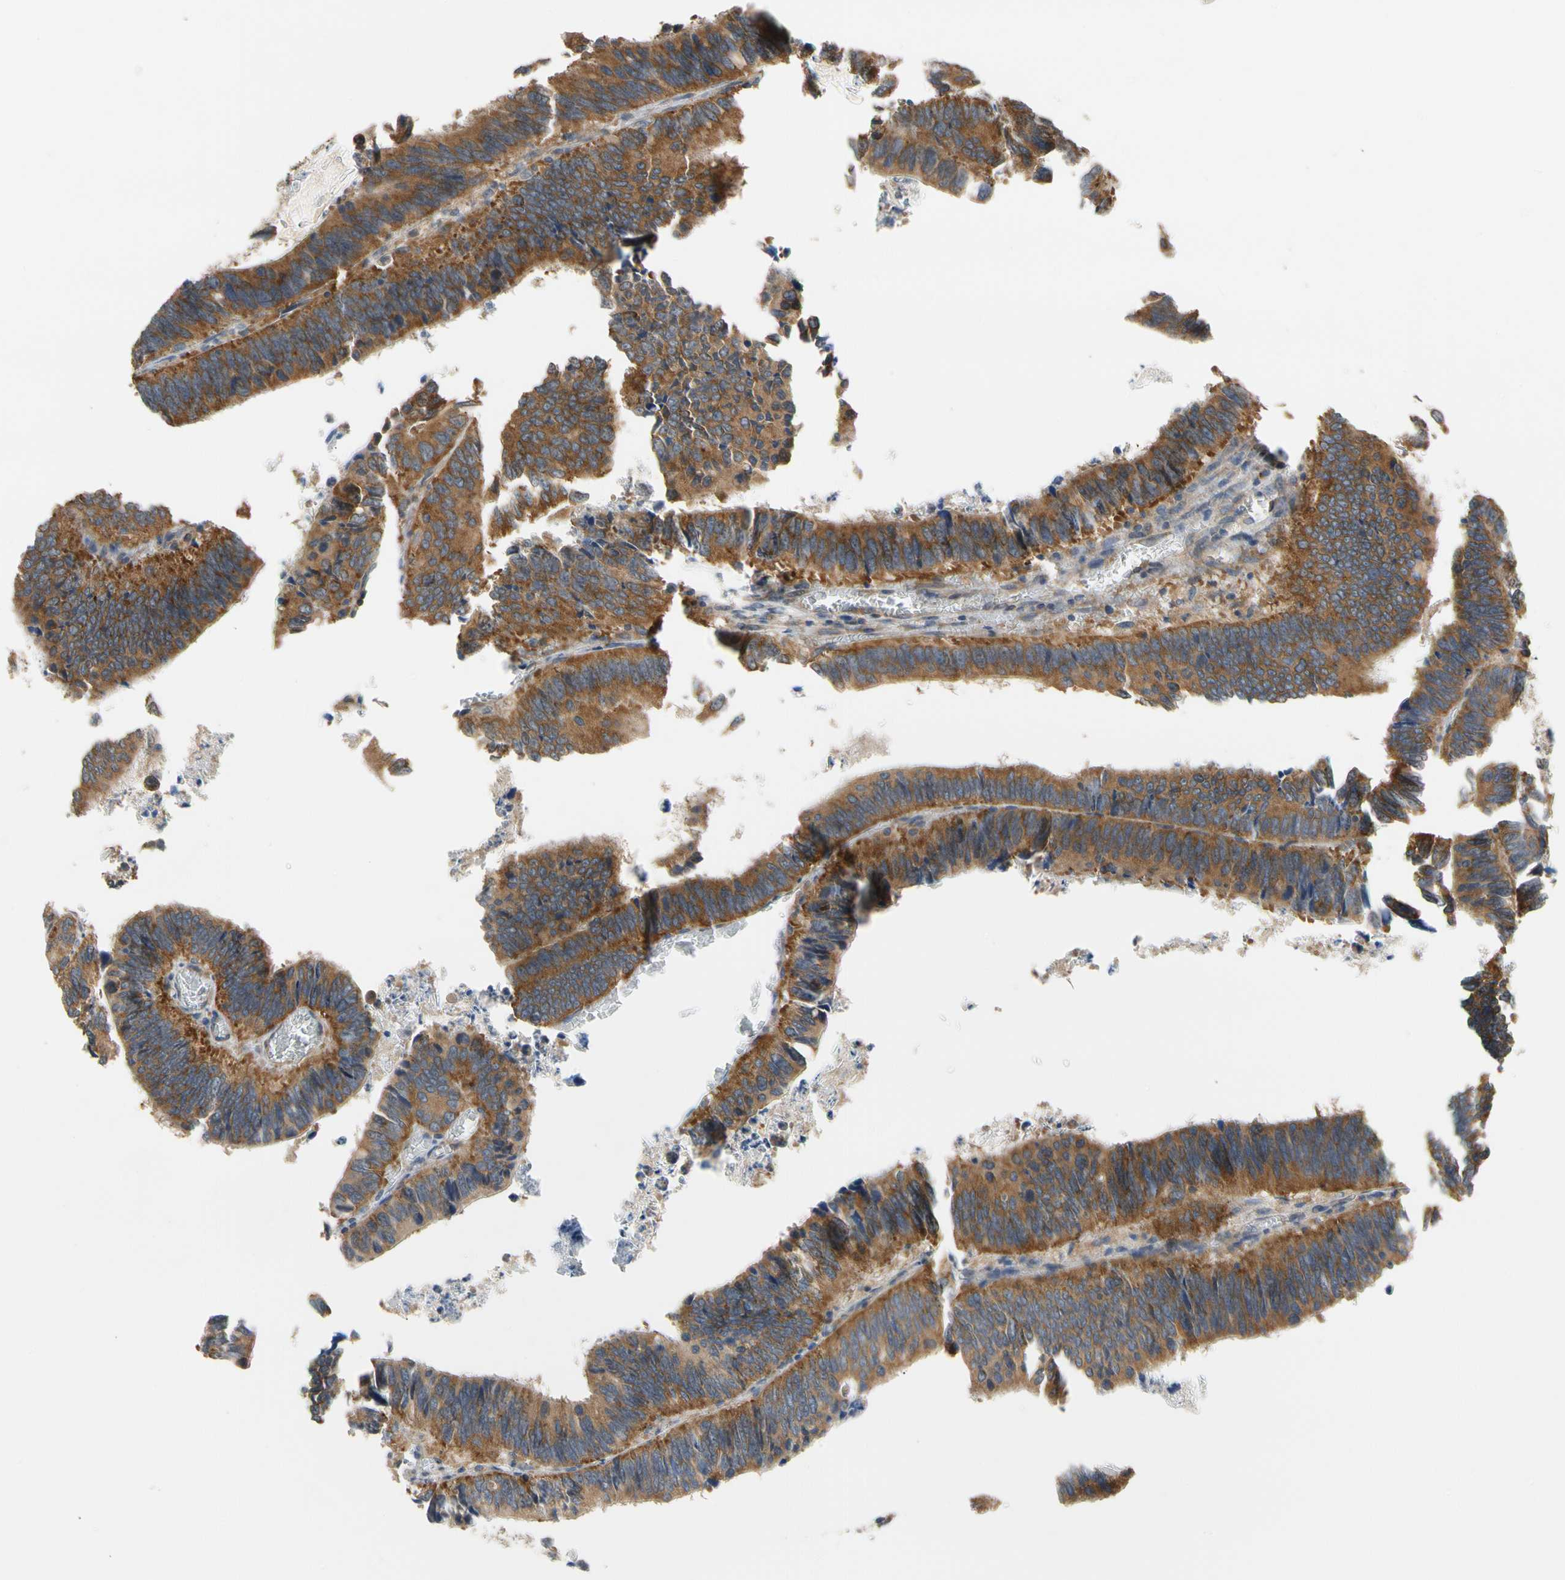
{"staining": {"intensity": "moderate", "quantity": ">75%", "location": "cytoplasmic/membranous"}, "tissue": "colorectal cancer", "cell_type": "Tumor cells", "image_type": "cancer", "snomed": [{"axis": "morphology", "description": "Adenocarcinoma, NOS"}, {"axis": "topography", "description": "Colon"}], "caption": "Colorectal cancer tissue displays moderate cytoplasmic/membranous positivity in approximately >75% of tumor cells, visualized by immunohistochemistry.", "gene": "ANKHD1", "patient": {"sex": "male", "age": 72}}